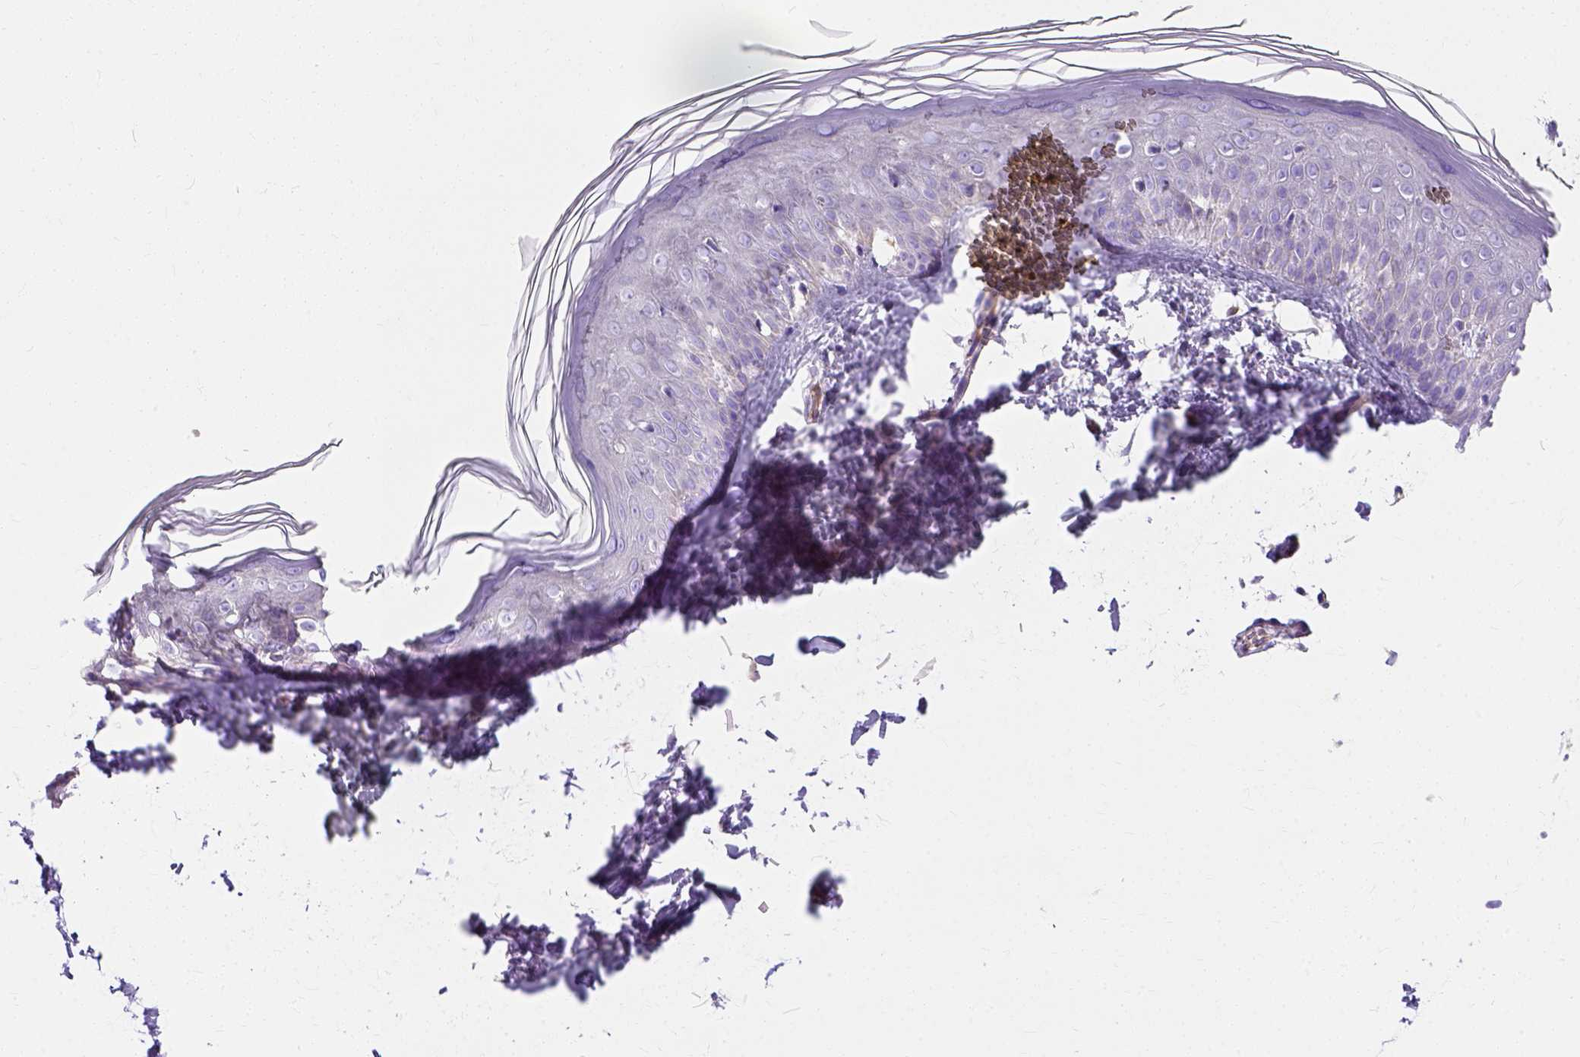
{"staining": {"intensity": "negative", "quantity": "none", "location": "none"}, "tissue": "skin", "cell_type": "Fibroblasts", "image_type": "normal", "snomed": [{"axis": "morphology", "description": "Normal tissue, NOS"}, {"axis": "topography", "description": "Skin"}], "caption": "DAB (3,3'-diaminobenzidine) immunohistochemical staining of normal skin reveals no significant positivity in fibroblasts.", "gene": "MYH15", "patient": {"sex": "female", "age": 62}}